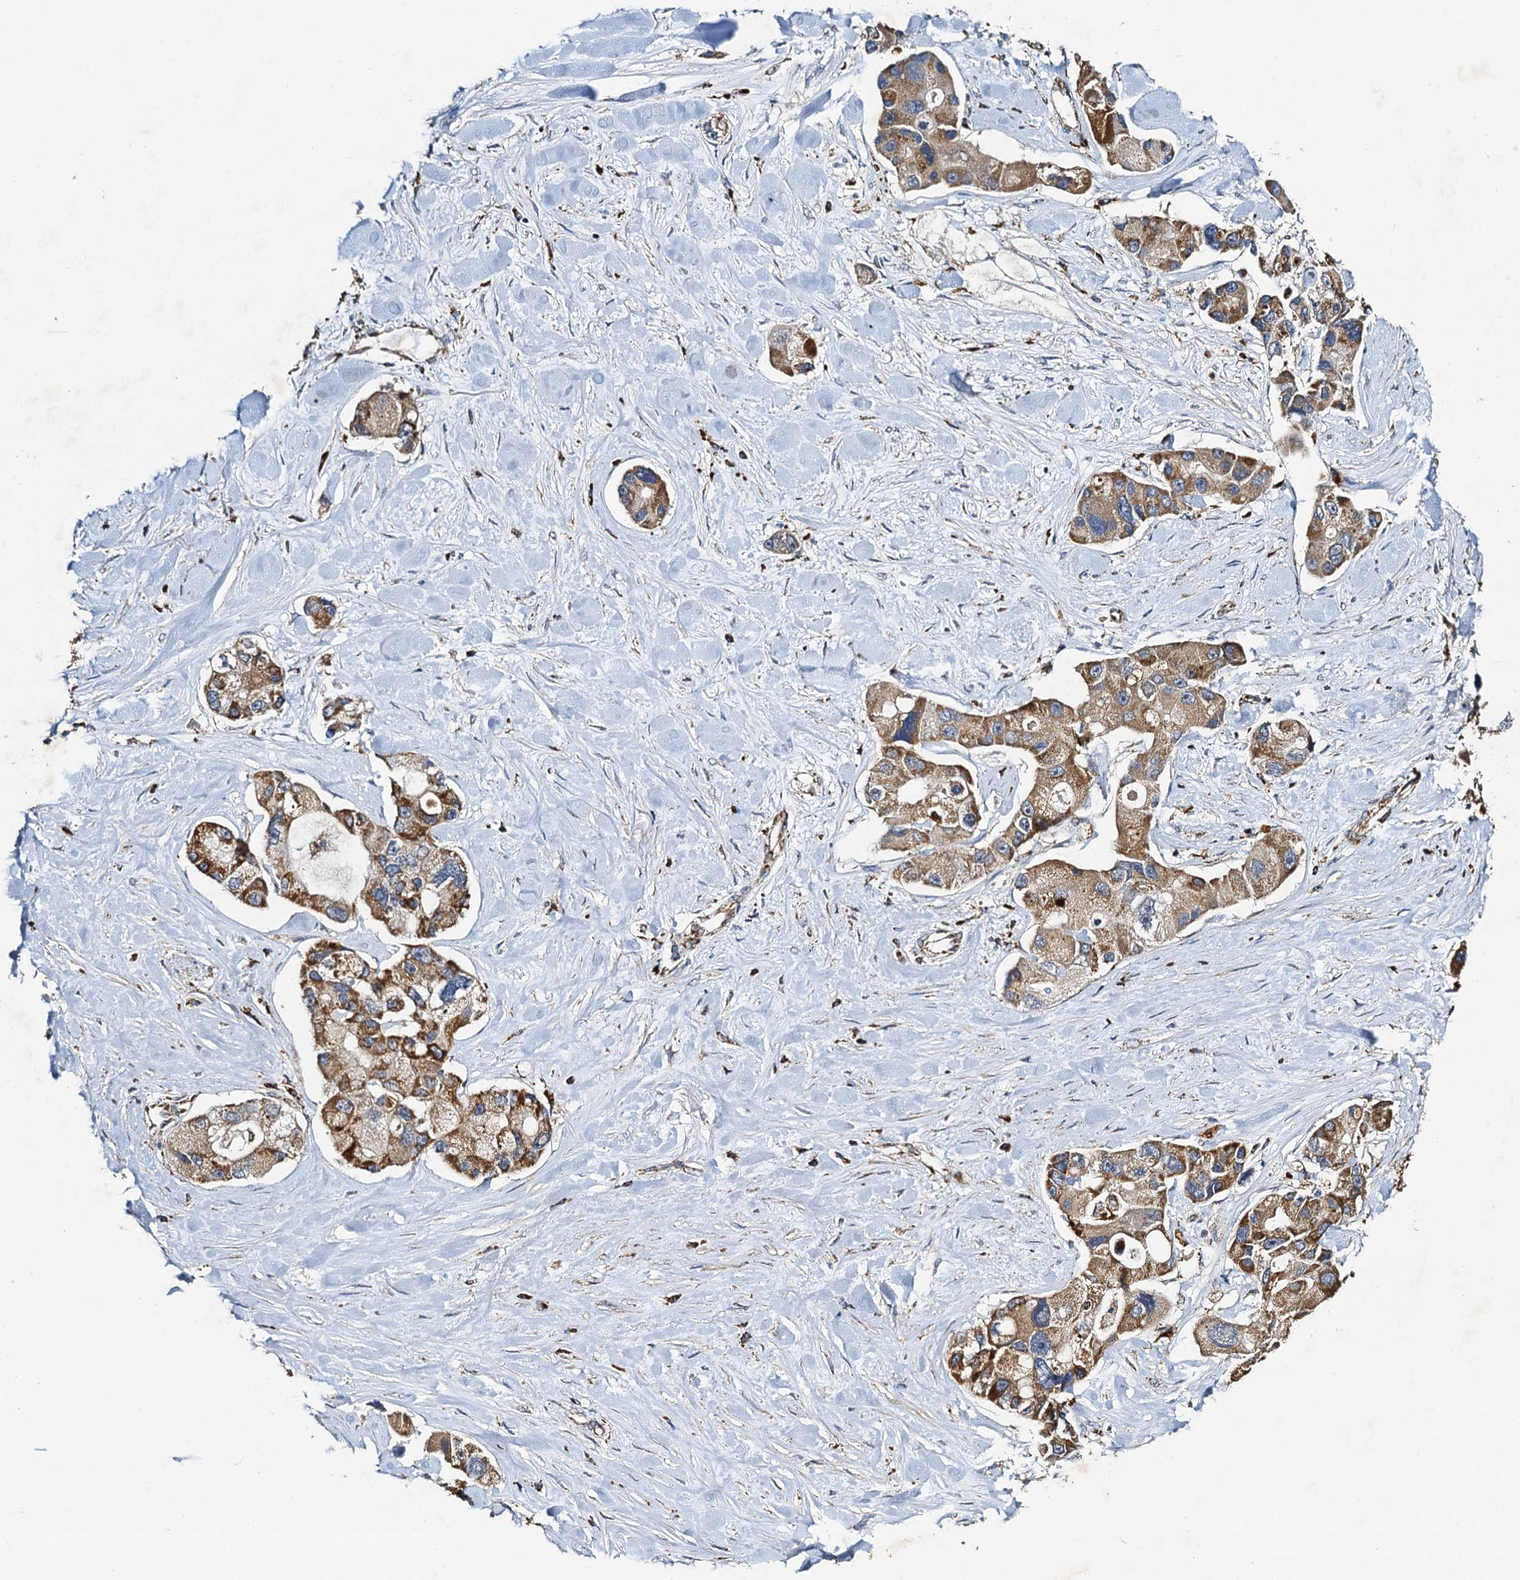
{"staining": {"intensity": "strong", "quantity": "25%-75%", "location": "cytoplasmic/membranous"}, "tissue": "lung cancer", "cell_type": "Tumor cells", "image_type": "cancer", "snomed": [{"axis": "morphology", "description": "Adenocarcinoma, NOS"}, {"axis": "topography", "description": "Lung"}], "caption": "About 25%-75% of tumor cells in adenocarcinoma (lung) exhibit strong cytoplasmic/membranous protein positivity as visualized by brown immunohistochemical staining.", "gene": "NDUFA13", "patient": {"sex": "female", "age": 54}}